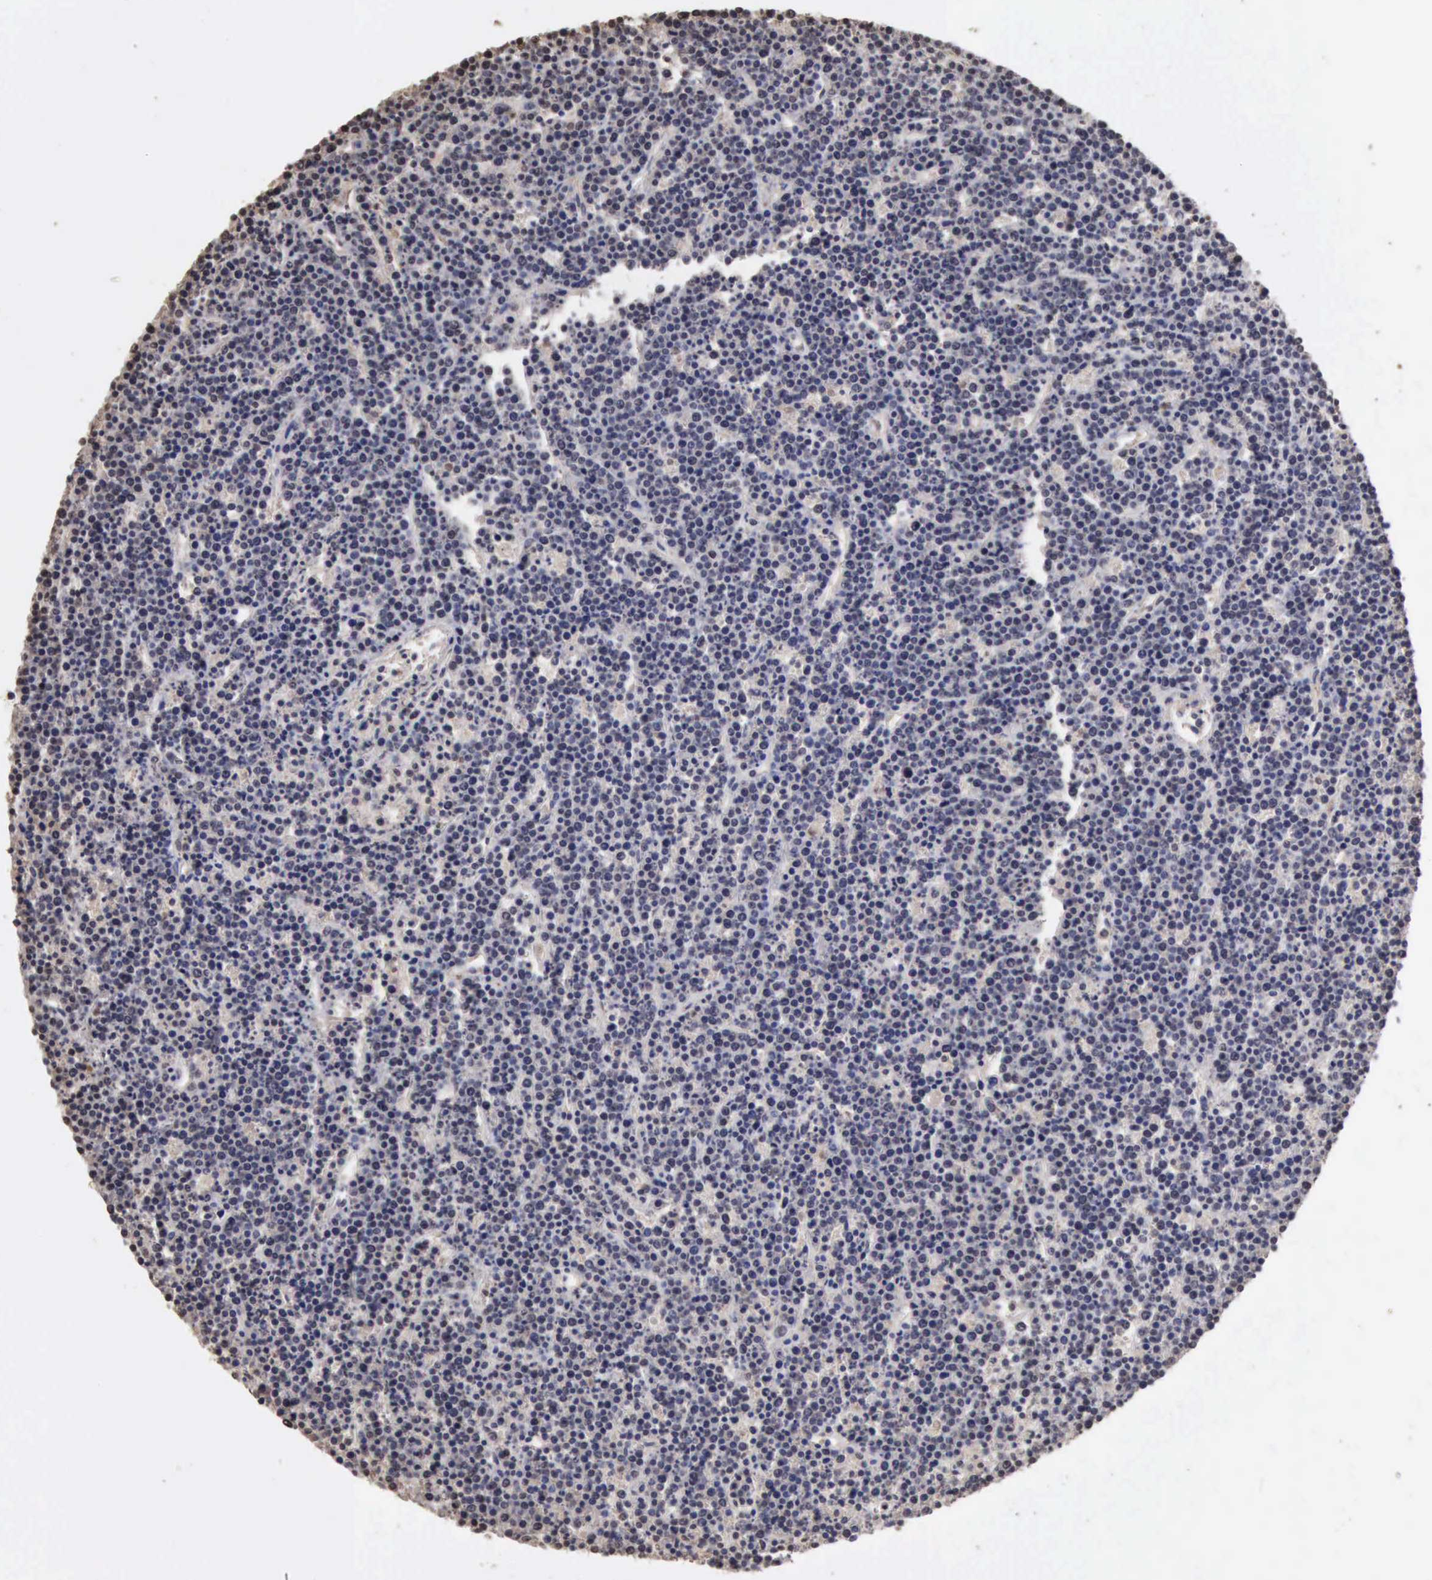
{"staining": {"intensity": "negative", "quantity": "none", "location": "none"}, "tissue": "lymphoma", "cell_type": "Tumor cells", "image_type": "cancer", "snomed": [{"axis": "morphology", "description": "Malignant lymphoma, non-Hodgkin's type, High grade"}, {"axis": "topography", "description": "Ovary"}], "caption": "A histopathology image of malignant lymphoma, non-Hodgkin's type (high-grade) stained for a protein exhibits no brown staining in tumor cells. (Brightfield microscopy of DAB (3,3'-diaminobenzidine) immunohistochemistry (IHC) at high magnification).", "gene": "SERPINA1", "patient": {"sex": "female", "age": 56}}